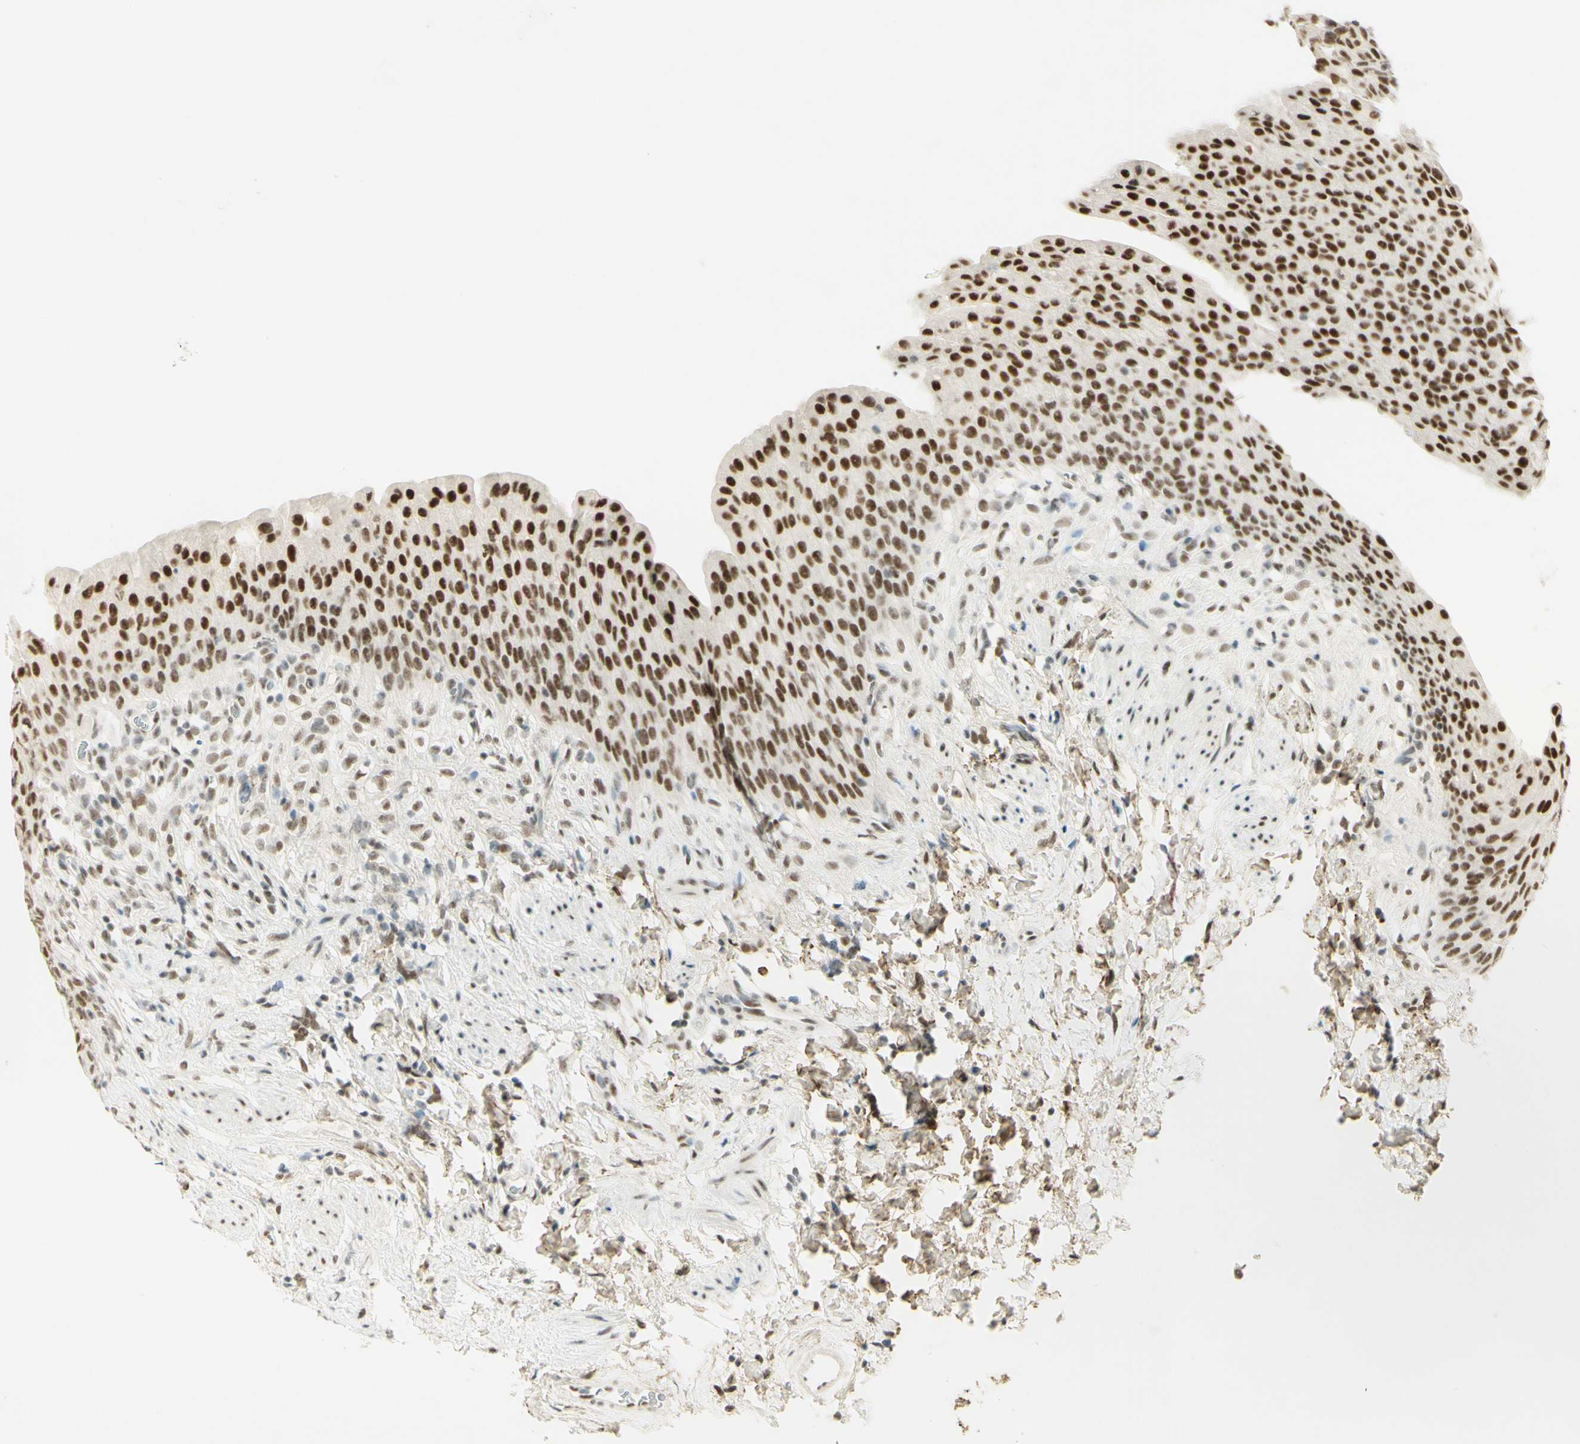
{"staining": {"intensity": "strong", "quantity": "25%-75%", "location": "nuclear"}, "tissue": "urinary bladder", "cell_type": "Urothelial cells", "image_type": "normal", "snomed": [{"axis": "morphology", "description": "Normal tissue, NOS"}, {"axis": "topography", "description": "Urinary bladder"}], "caption": "DAB (3,3'-diaminobenzidine) immunohistochemical staining of unremarkable urinary bladder demonstrates strong nuclear protein staining in approximately 25%-75% of urothelial cells. Using DAB (3,3'-diaminobenzidine) (brown) and hematoxylin (blue) stains, captured at high magnification using brightfield microscopy.", "gene": "PMS2", "patient": {"sex": "female", "age": 79}}